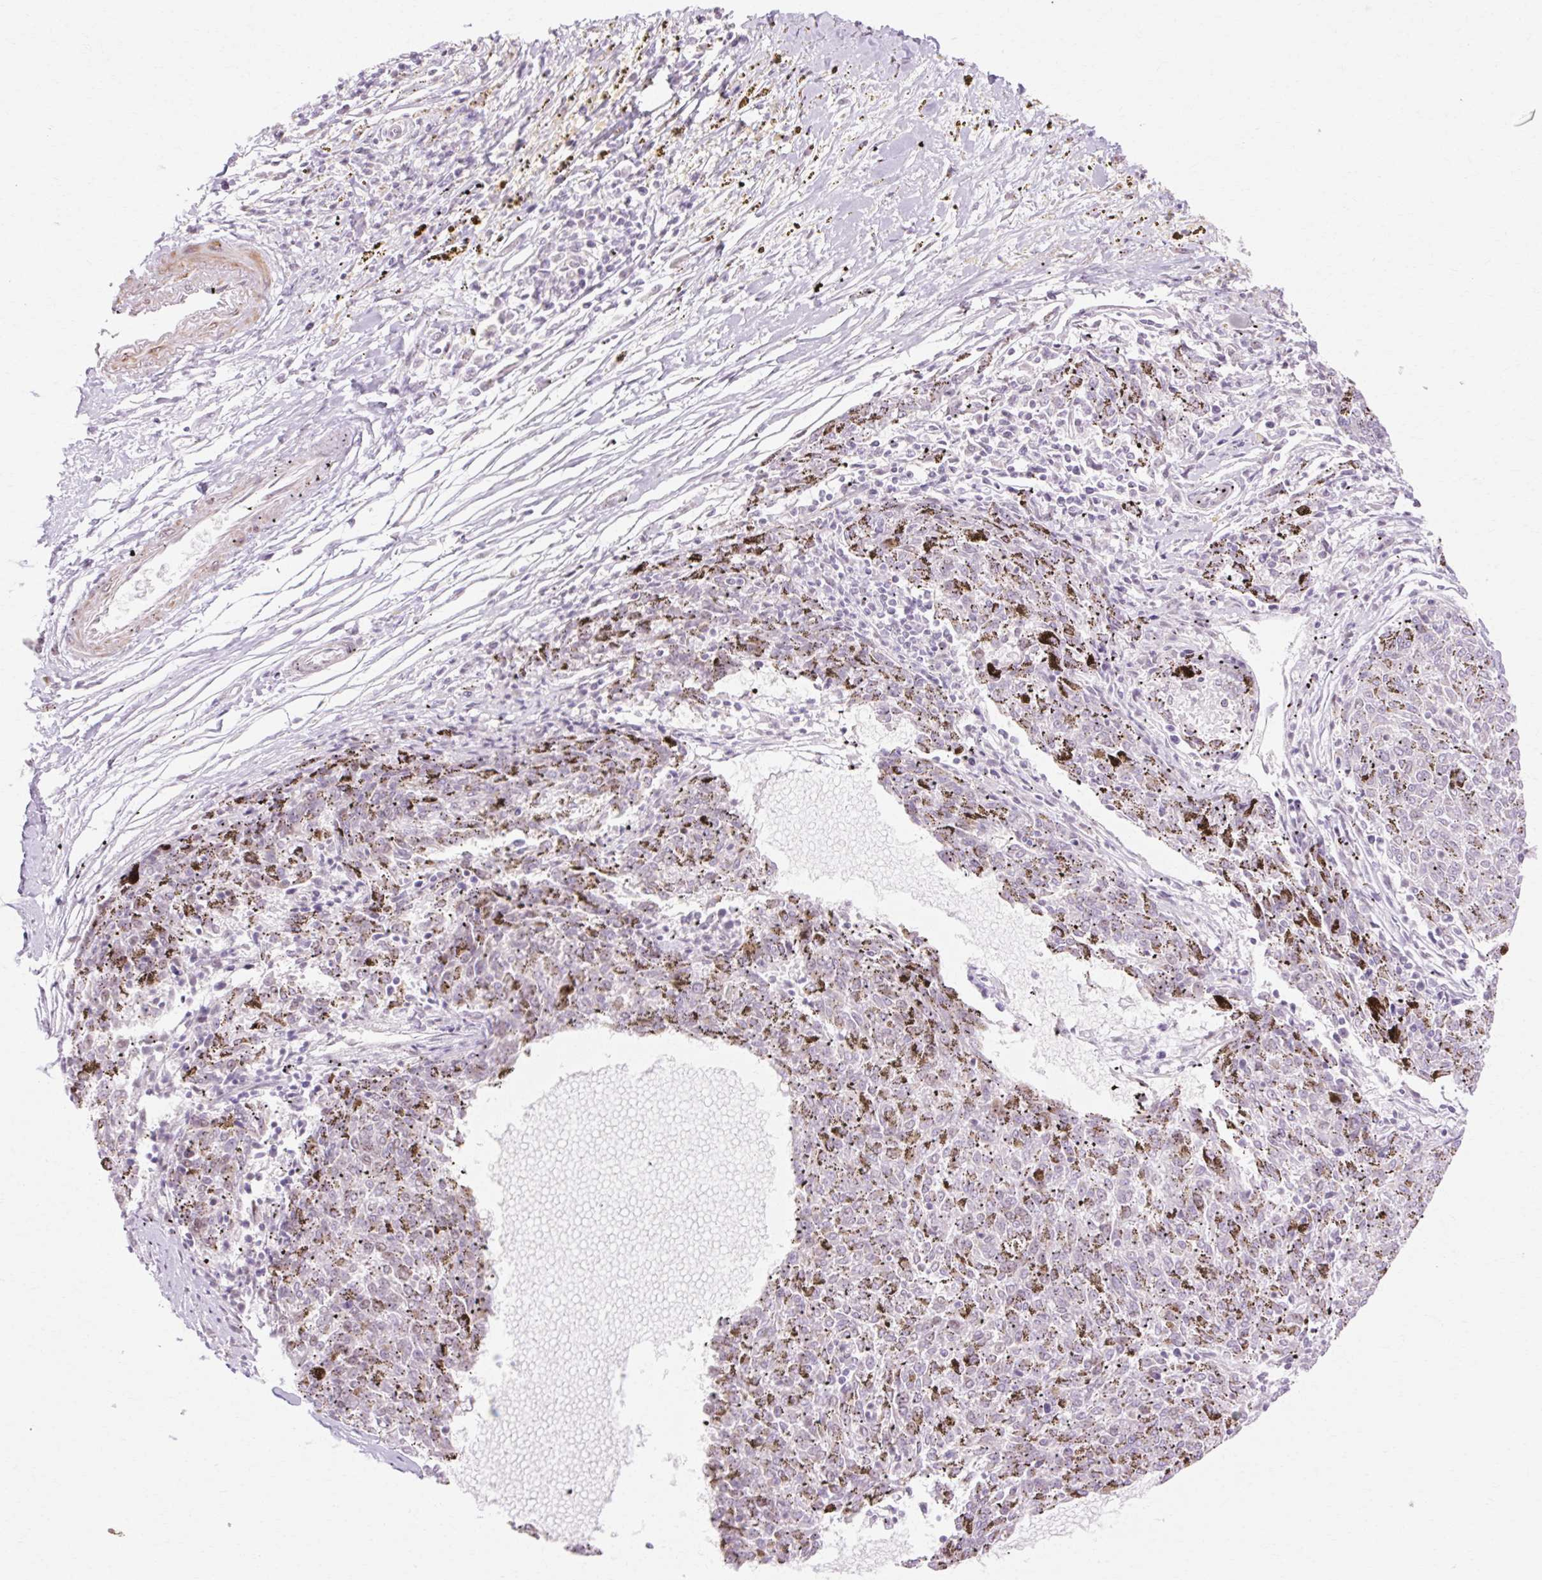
{"staining": {"intensity": "negative", "quantity": "none", "location": "none"}, "tissue": "melanoma", "cell_type": "Tumor cells", "image_type": "cancer", "snomed": [{"axis": "morphology", "description": "Malignant melanoma, NOS"}, {"axis": "topography", "description": "Skin"}], "caption": "This is an IHC photomicrograph of melanoma. There is no staining in tumor cells.", "gene": "C3orf49", "patient": {"sex": "female", "age": 72}}